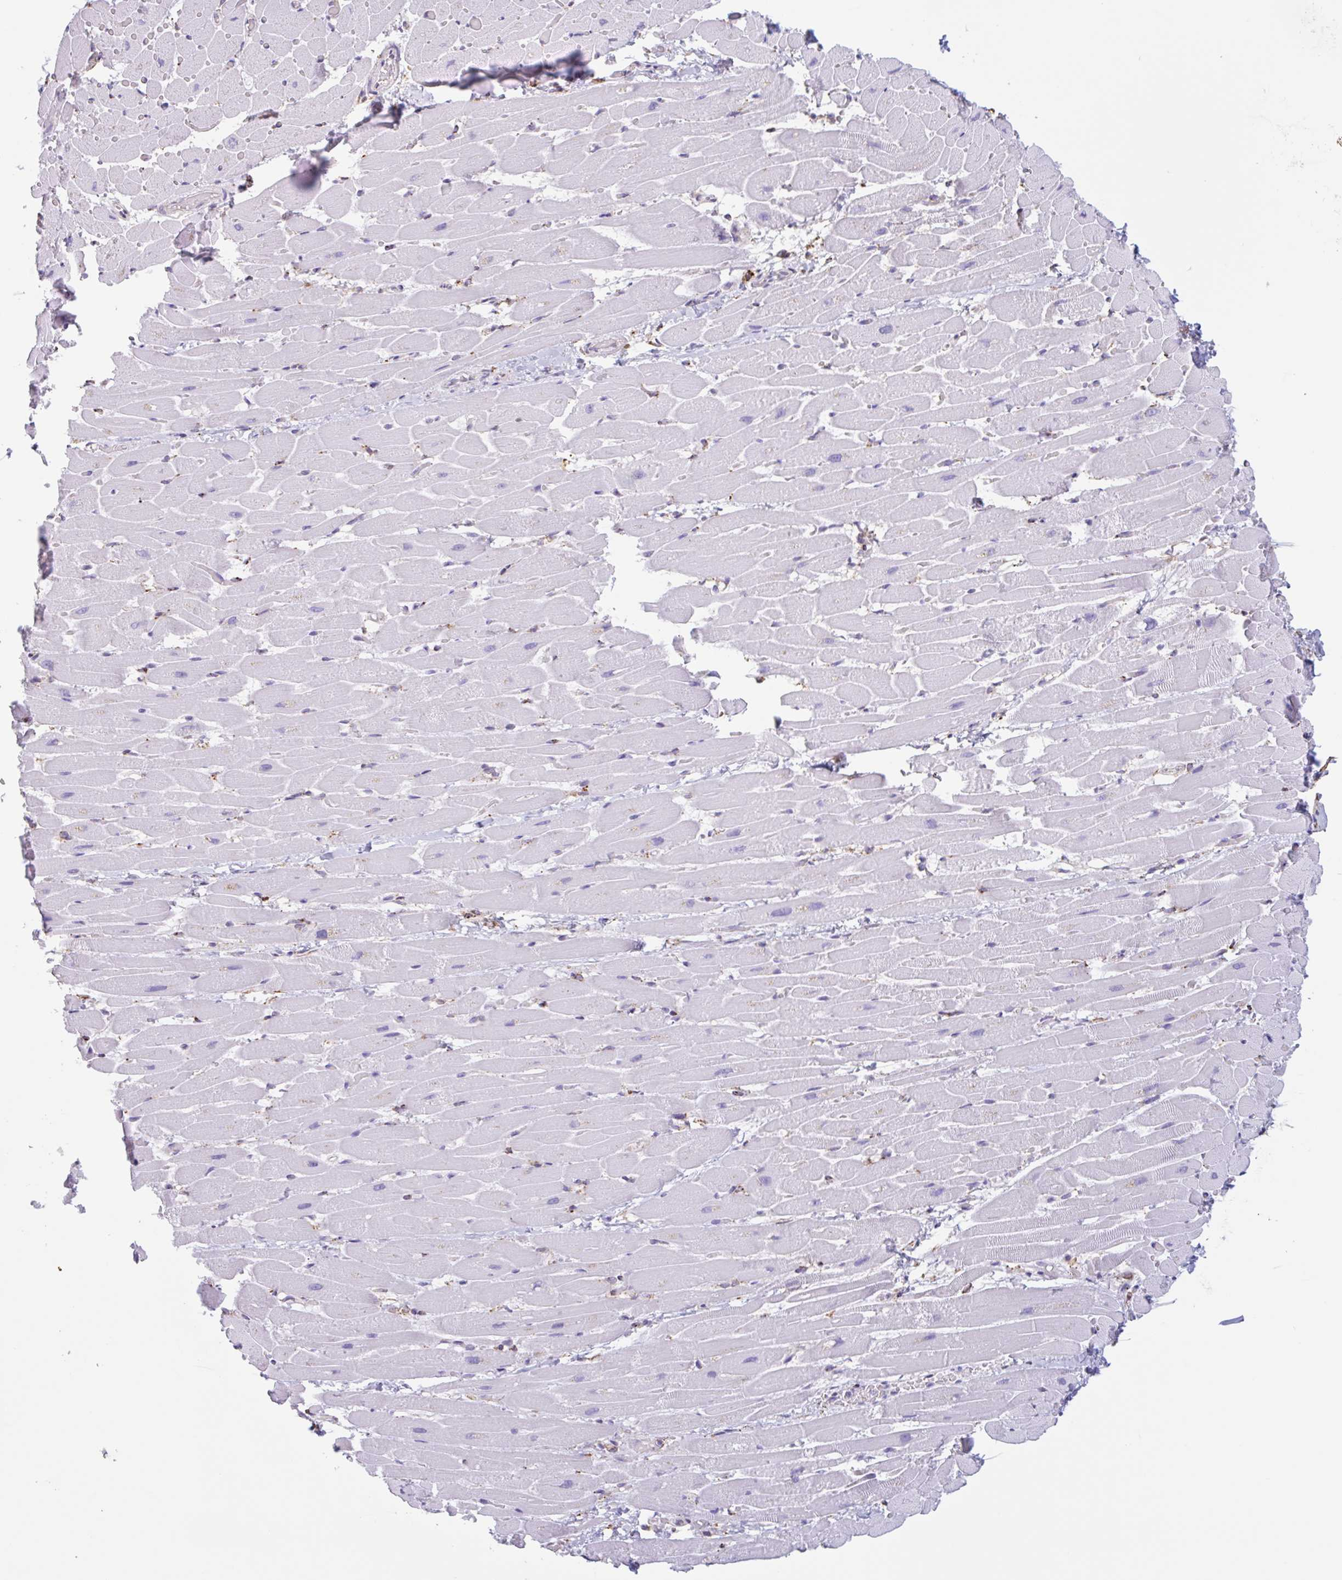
{"staining": {"intensity": "negative", "quantity": "none", "location": "none"}, "tissue": "heart muscle", "cell_type": "Cardiomyocytes", "image_type": "normal", "snomed": [{"axis": "morphology", "description": "Normal tissue, NOS"}, {"axis": "topography", "description": "Heart"}], "caption": "Heart muscle stained for a protein using immunohistochemistry (IHC) shows no expression cardiomyocytes.", "gene": "DOK4", "patient": {"sex": "male", "age": 37}}